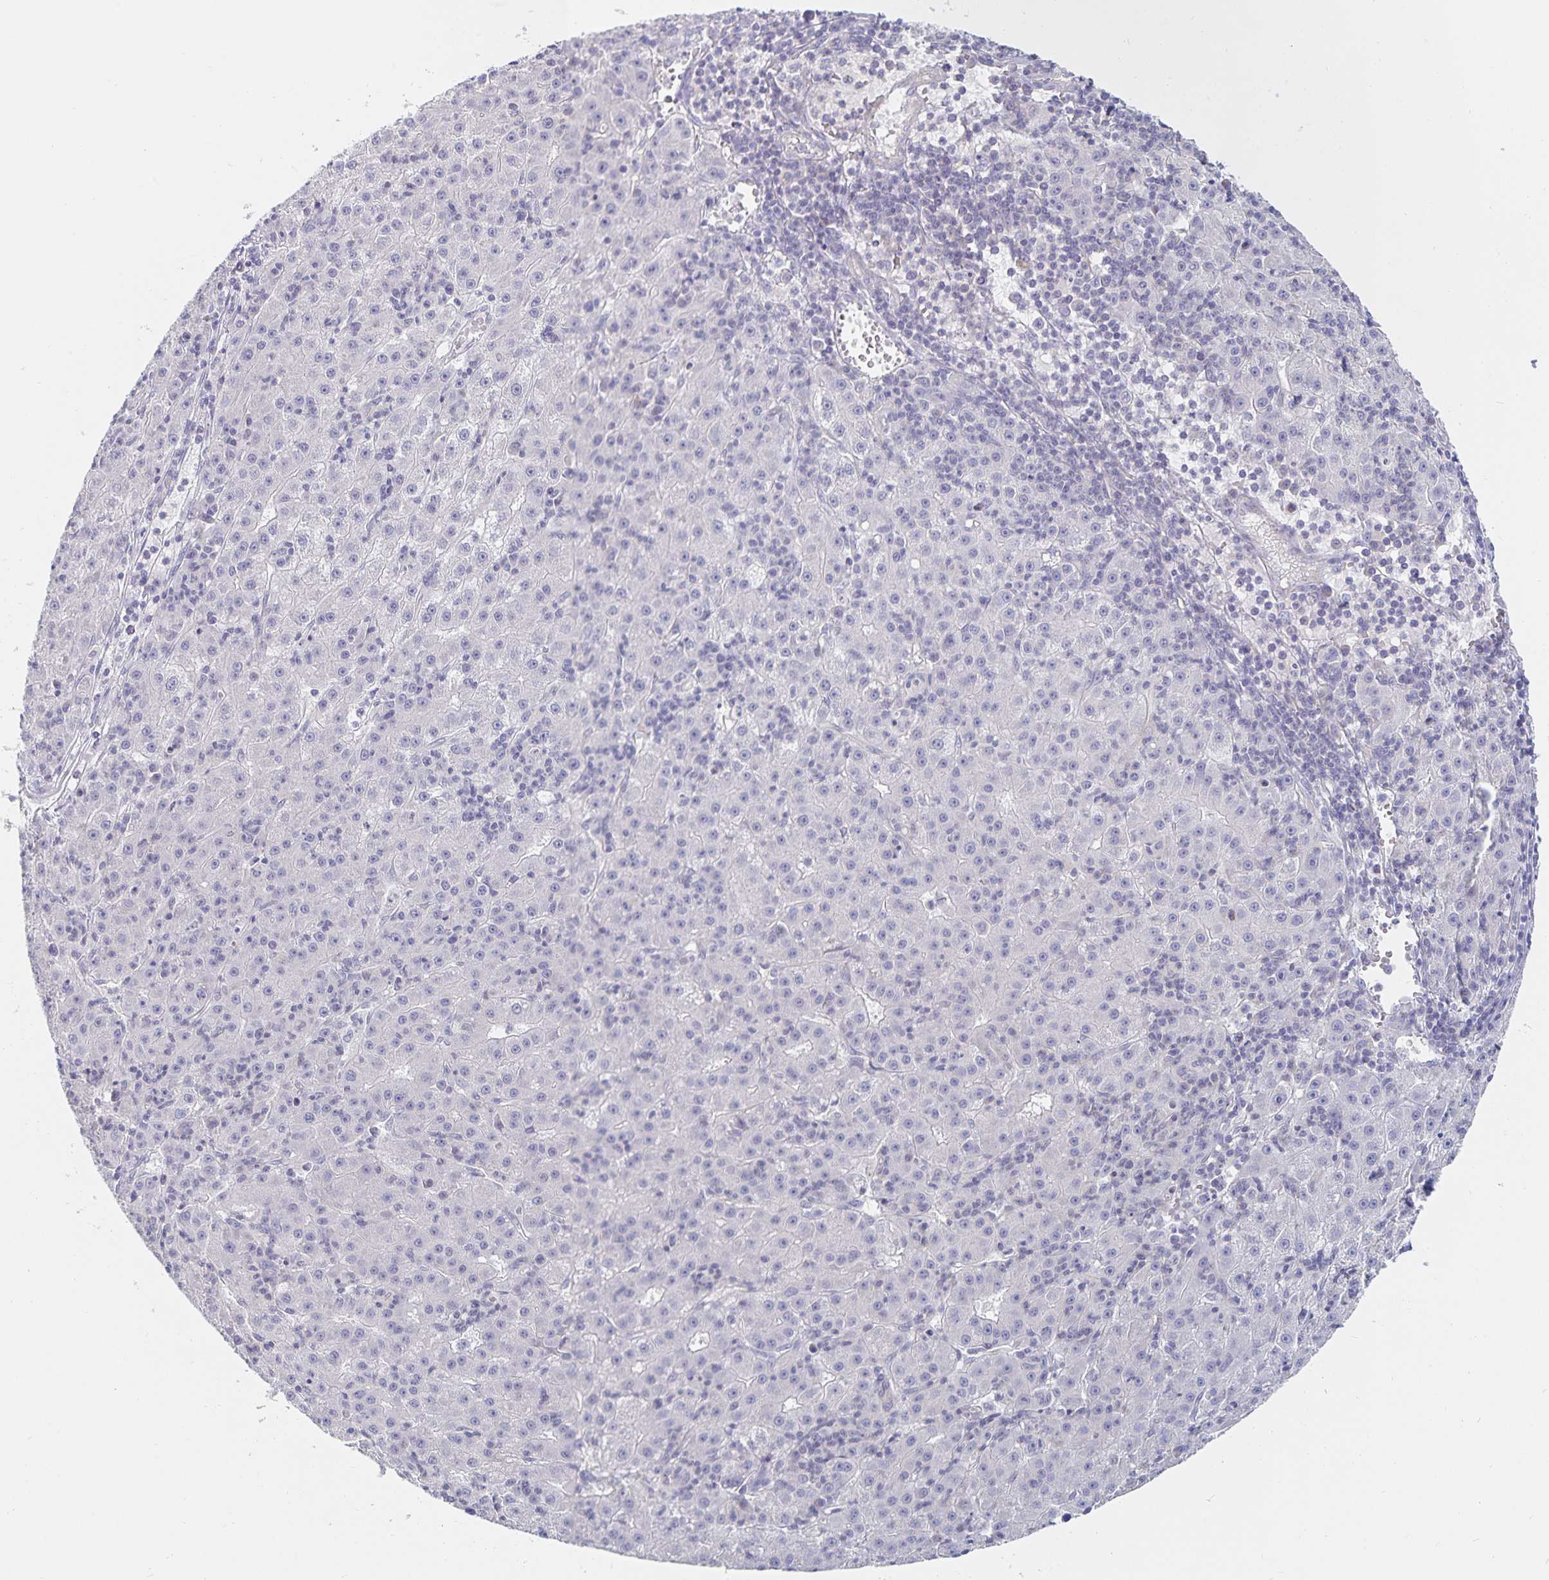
{"staining": {"intensity": "negative", "quantity": "none", "location": "none"}, "tissue": "liver cancer", "cell_type": "Tumor cells", "image_type": "cancer", "snomed": [{"axis": "morphology", "description": "Carcinoma, Hepatocellular, NOS"}, {"axis": "topography", "description": "Liver"}], "caption": "The histopathology image exhibits no staining of tumor cells in liver hepatocellular carcinoma.", "gene": "SFTPA1", "patient": {"sex": "male", "age": 76}}